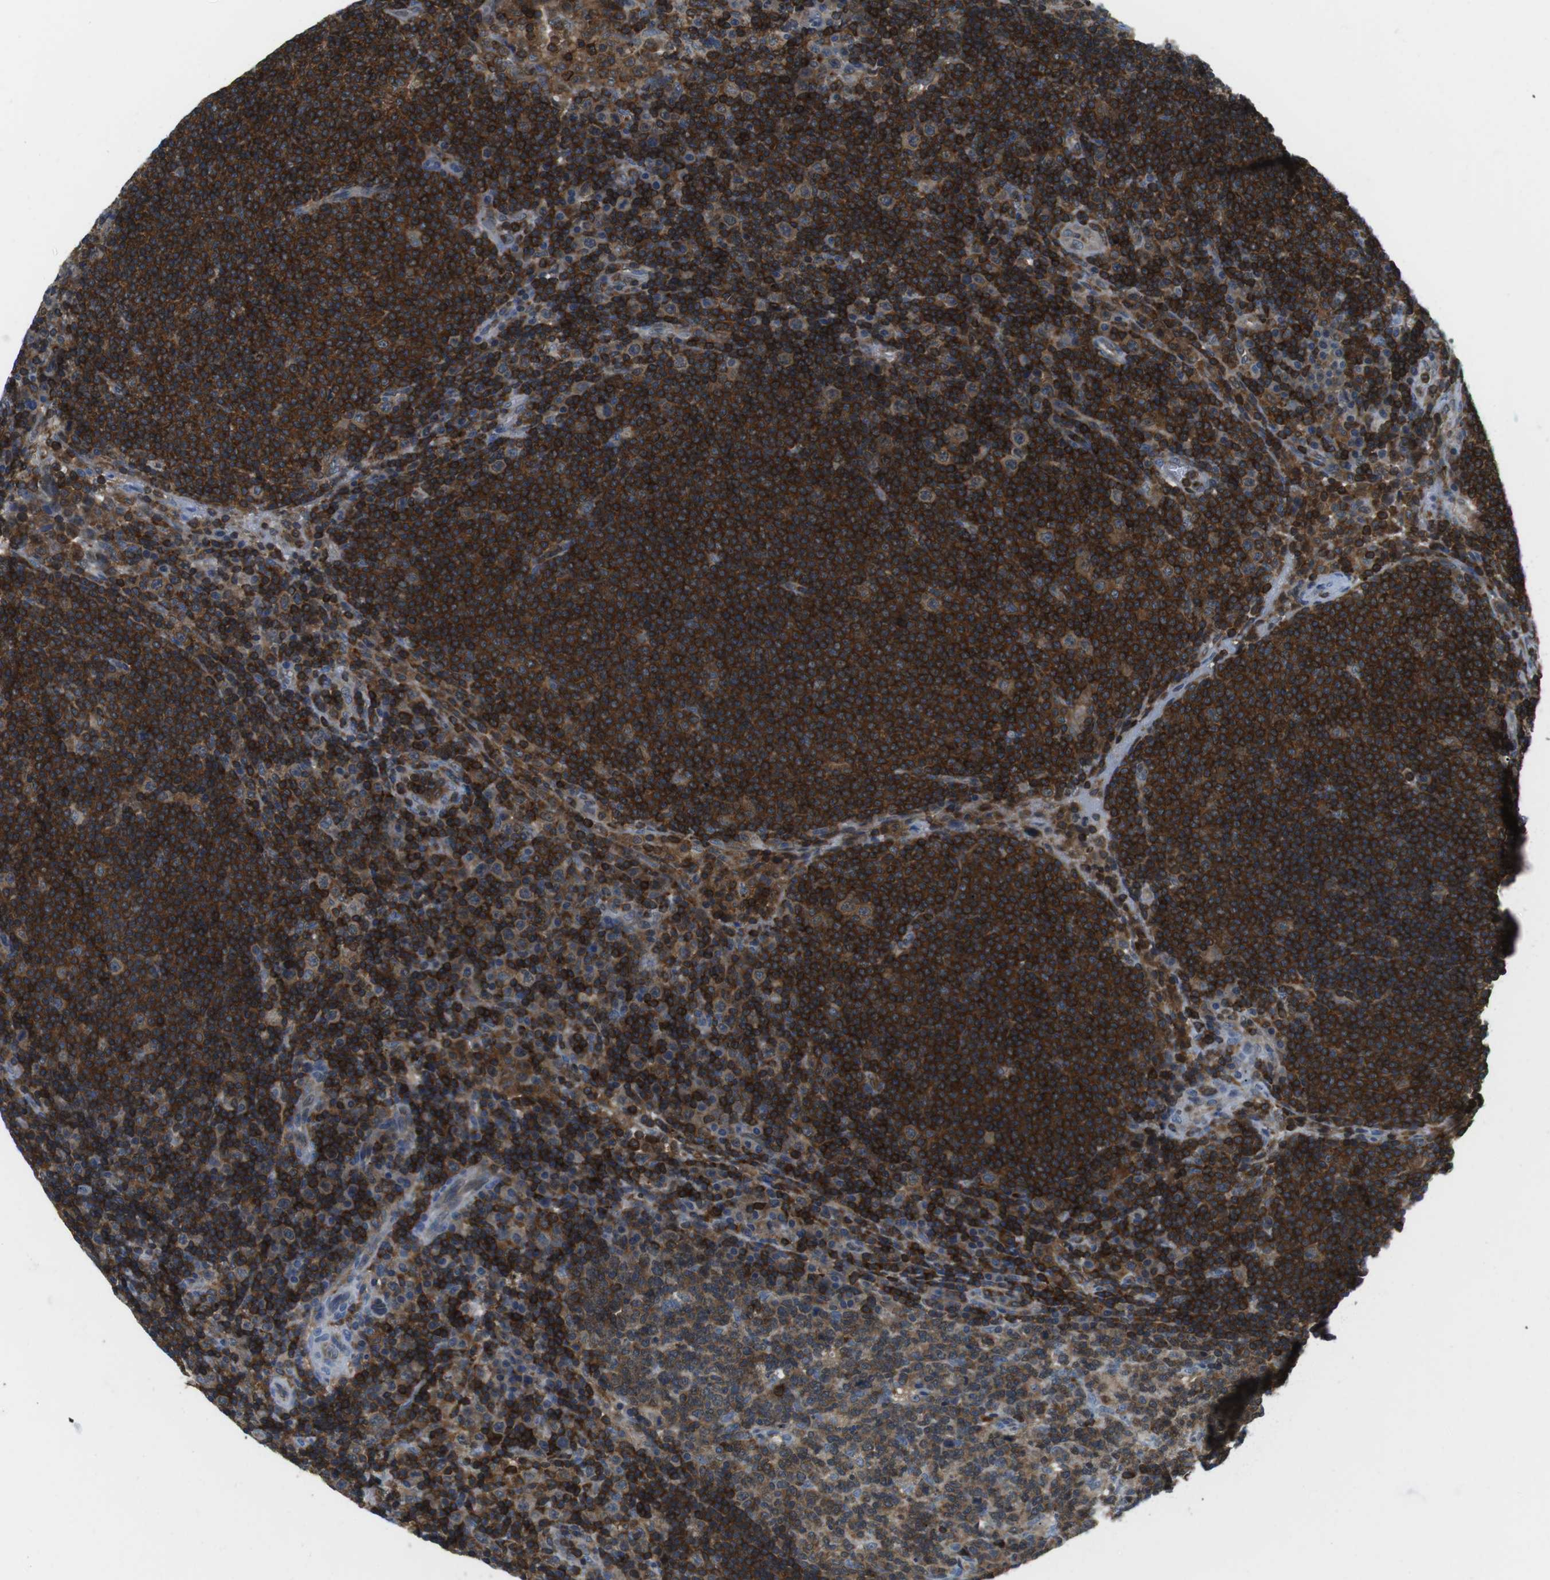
{"staining": {"intensity": "strong", "quantity": ">75%", "location": "cytoplasmic/membranous"}, "tissue": "lymph node", "cell_type": "Germinal center cells", "image_type": "normal", "snomed": [{"axis": "morphology", "description": "Normal tissue, NOS"}, {"axis": "topography", "description": "Lymph node"}], "caption": "Immunohistochemistry image of unremarkable lymph node stained for a protein (brown), which shows high levels of strong cytoplasmic/membranous staining in about >75% of germinal center cells.", "gene": "STK10", "patient": {"sex": "female", "age": 53}}